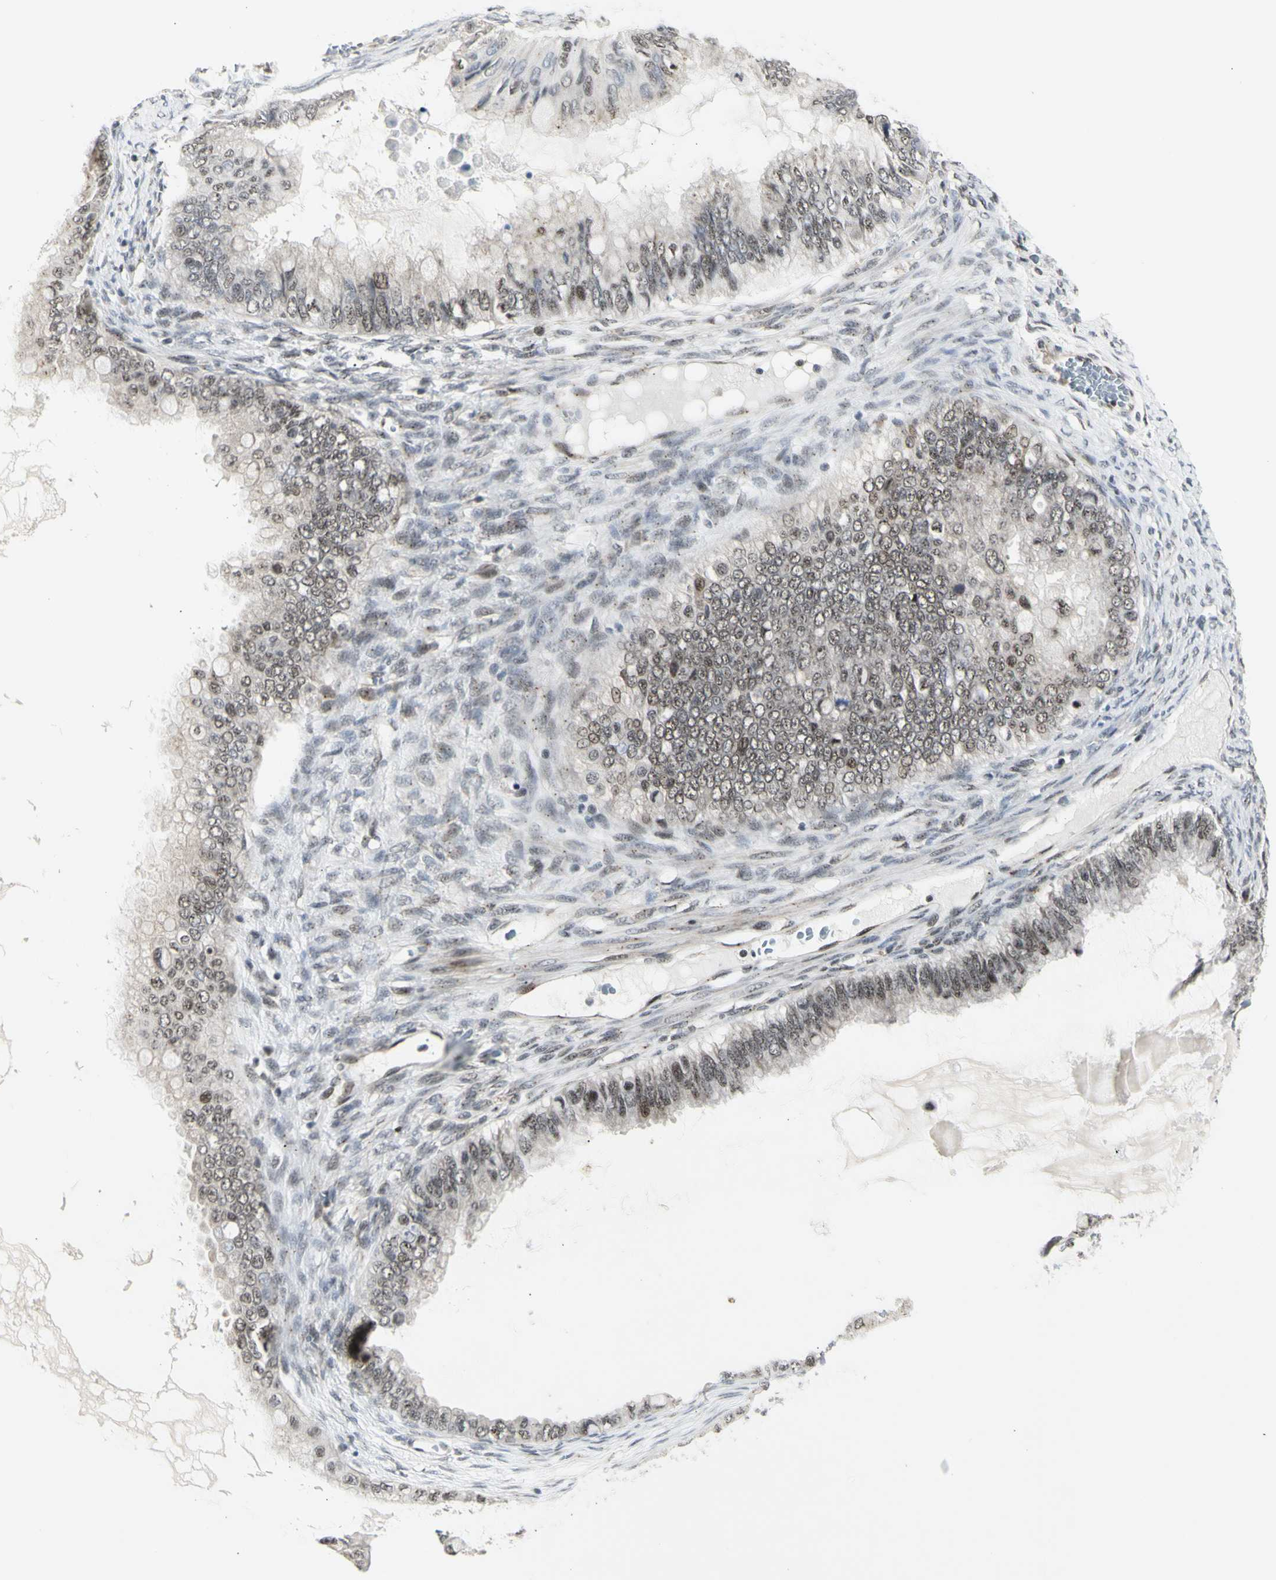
{"staining": {"intensity": "weak", "quantity": ">75%", "location": "nuclear"}, "tissue": "ovarian cancer", "cell_type": "Tumor cells", "image_type": "cancer", "snomed": [{"axis": "morphology", "description": "Cystadenocarcinoma, mucinous, NOS"}, {"axis": "topography", "description": "Ovary"}], "caption": "Protein expression by immunohistochemistry (IHC) exhibits weak nuclear expression in about >75% of tumor cells in ovarian mucinous cystadenocarcinoma. Nuclei are stained in blue.", "gene": "DHRS7B", "patient": {"sex": "female", "age": 80}}